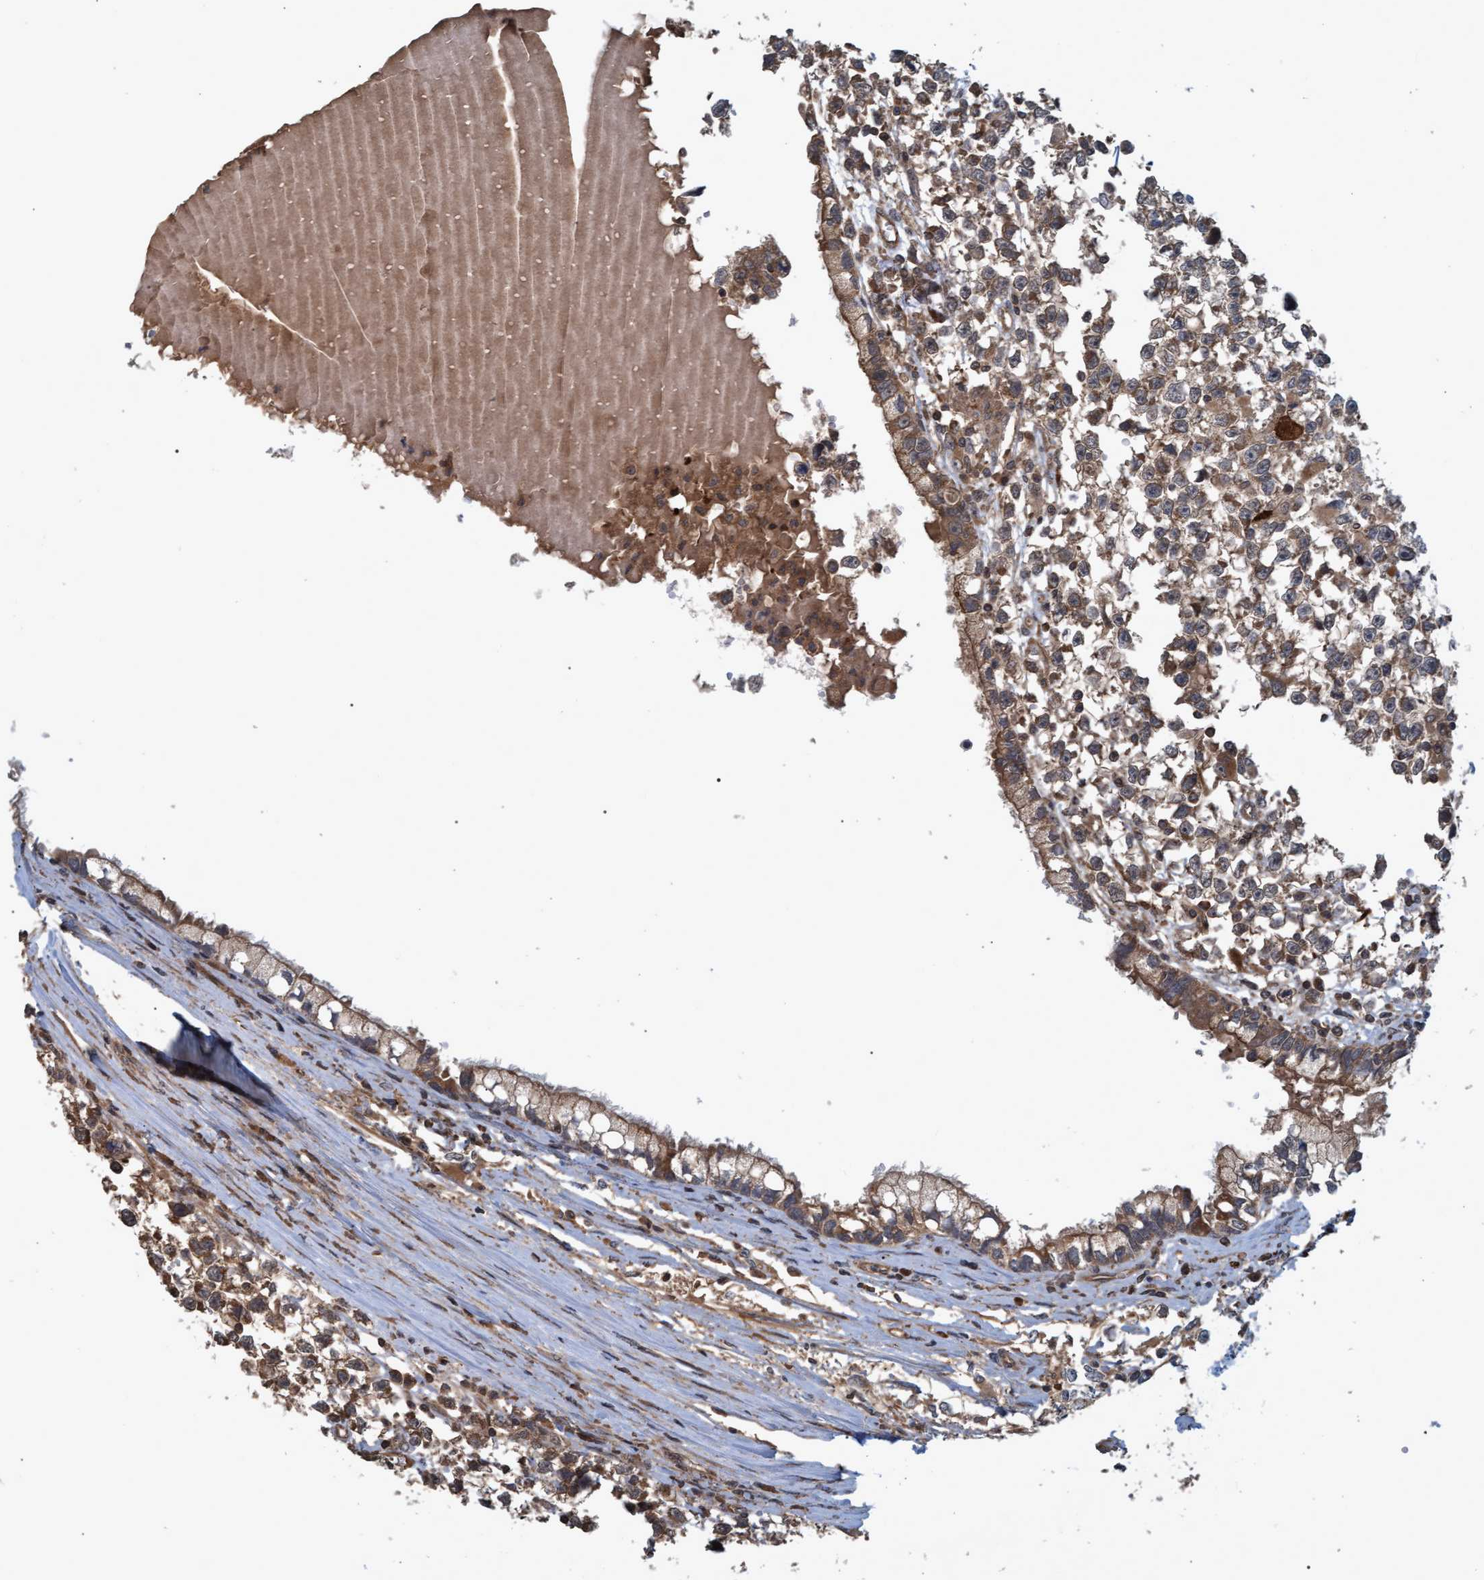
{"staining": {"intensity": "moderate", "quantity": ">75%", "location": "cytoplasmic/membranous"}, "tissue": "testis cancer", "cell_type": "Tumor cells", "image_type": "cancer", "snomed": [{"axis": "morphology", "description": "Seminoma, NOS"}, {"axis": "morphology", "description": "Carcinoma, Embryonal, NOS"}, {"axis": "topography", "description": "Testis"}], "caption": "A brown stain labels moderate cytoplasmic/membranous staining of a protein in seminoma (testis) tumor cells. (DAB (3,3'-diaminobenzidine) = brown stain, brightfield microscopy at high magnification).", "gene": "GGT6", "patient": {"sex": "male", "age": 51}}